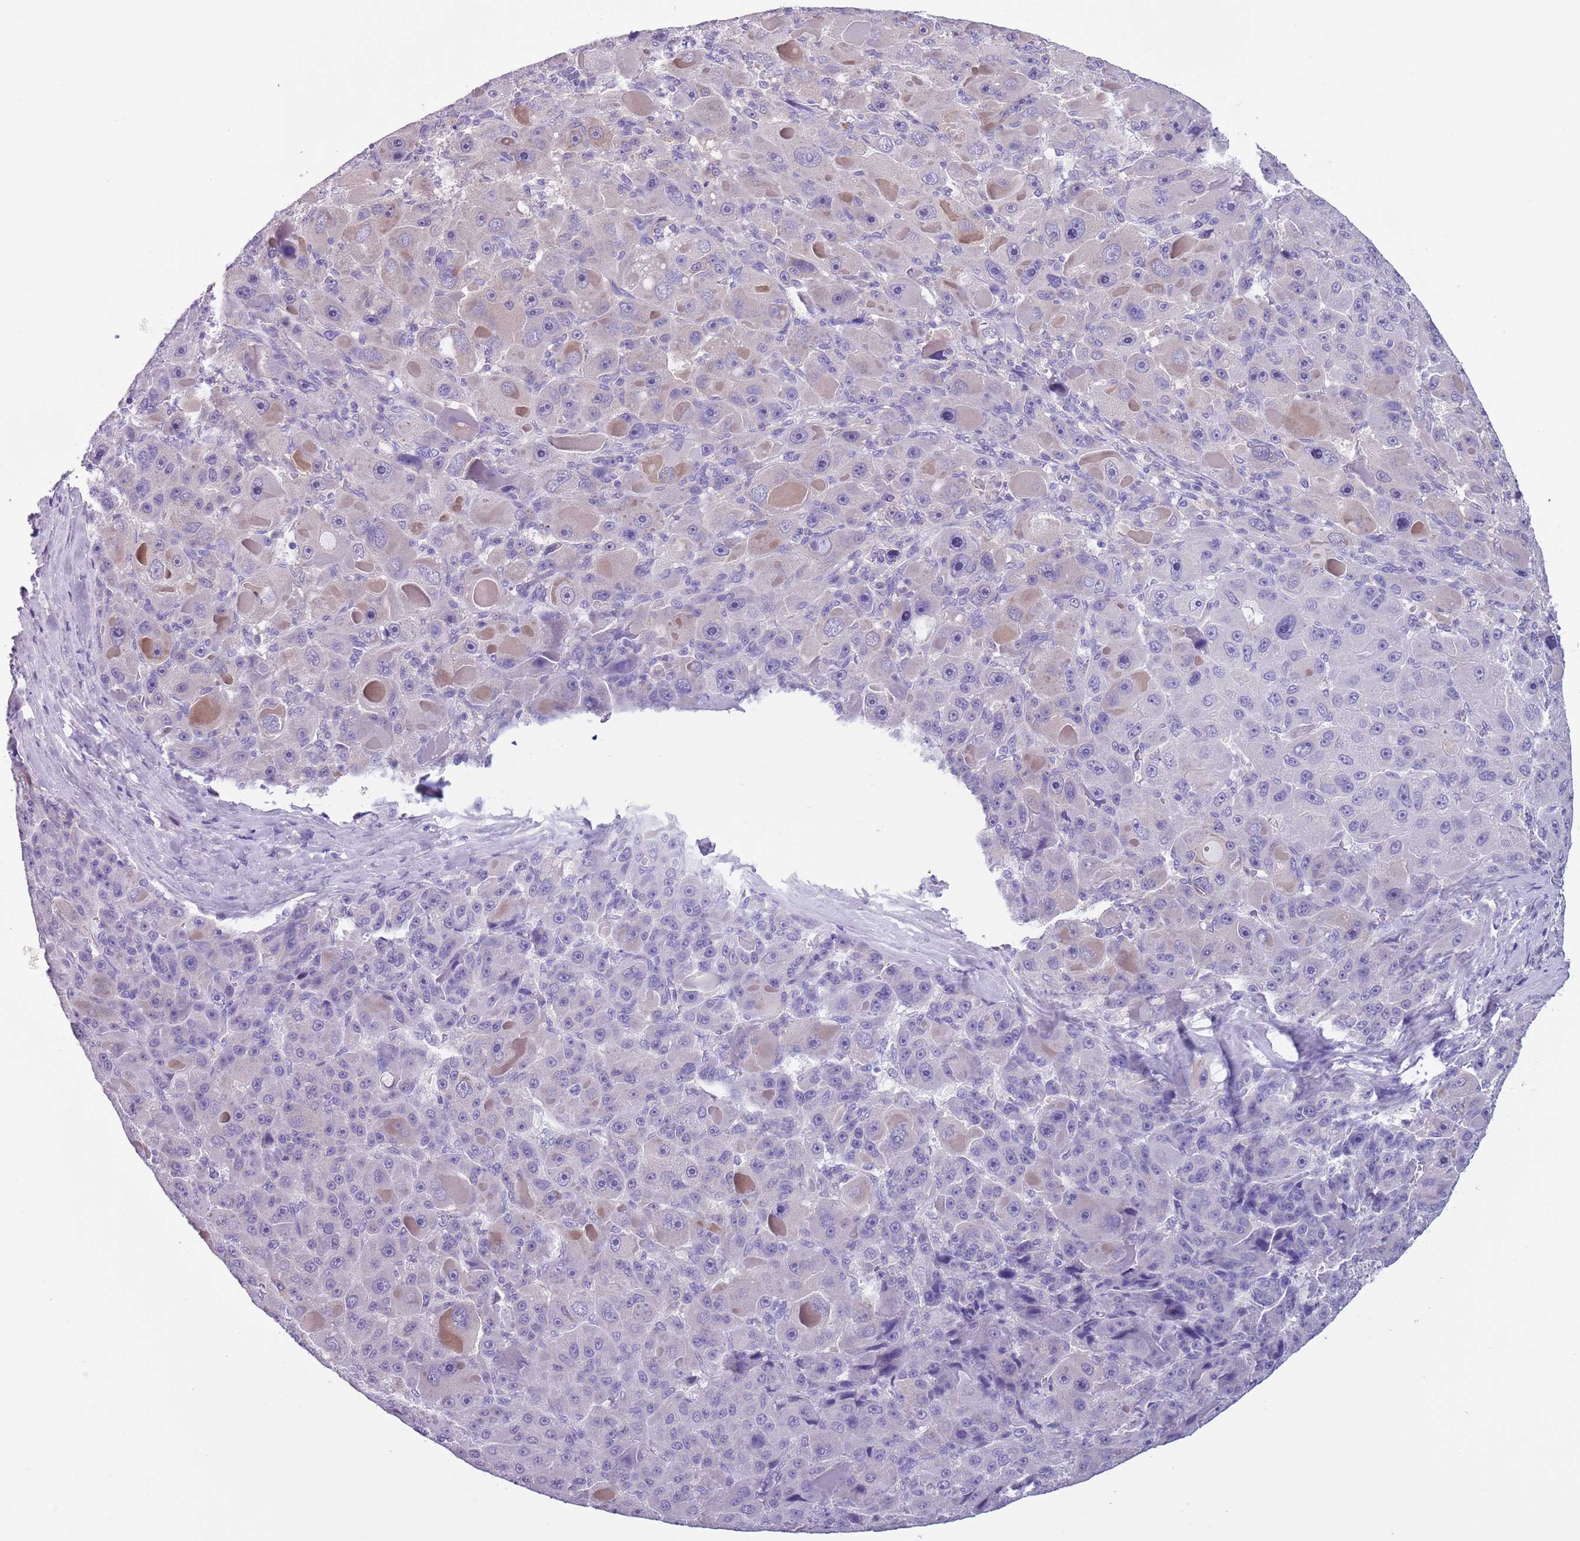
{"staining": {"intensity": "weak", "quantity": "<25%", "location": "cytoplasmic/membranous"}, "tissue": "liver cancer", "cell_type": "Tumor cells", "image_type": "cancer", "snomed": [{"axis": "morphology", "description": "Carcinoma, Hepatocellular, NOS"}, {"axis": "topography", "description": "Liver"}], "caption": "DAB immunohistochemical staining of liver cancer reveals no significant expression in tumor cells. Nuclei are stained in blue.", "gene": "PFKFB2", "patient": {"sex": "male", "age": 76}}